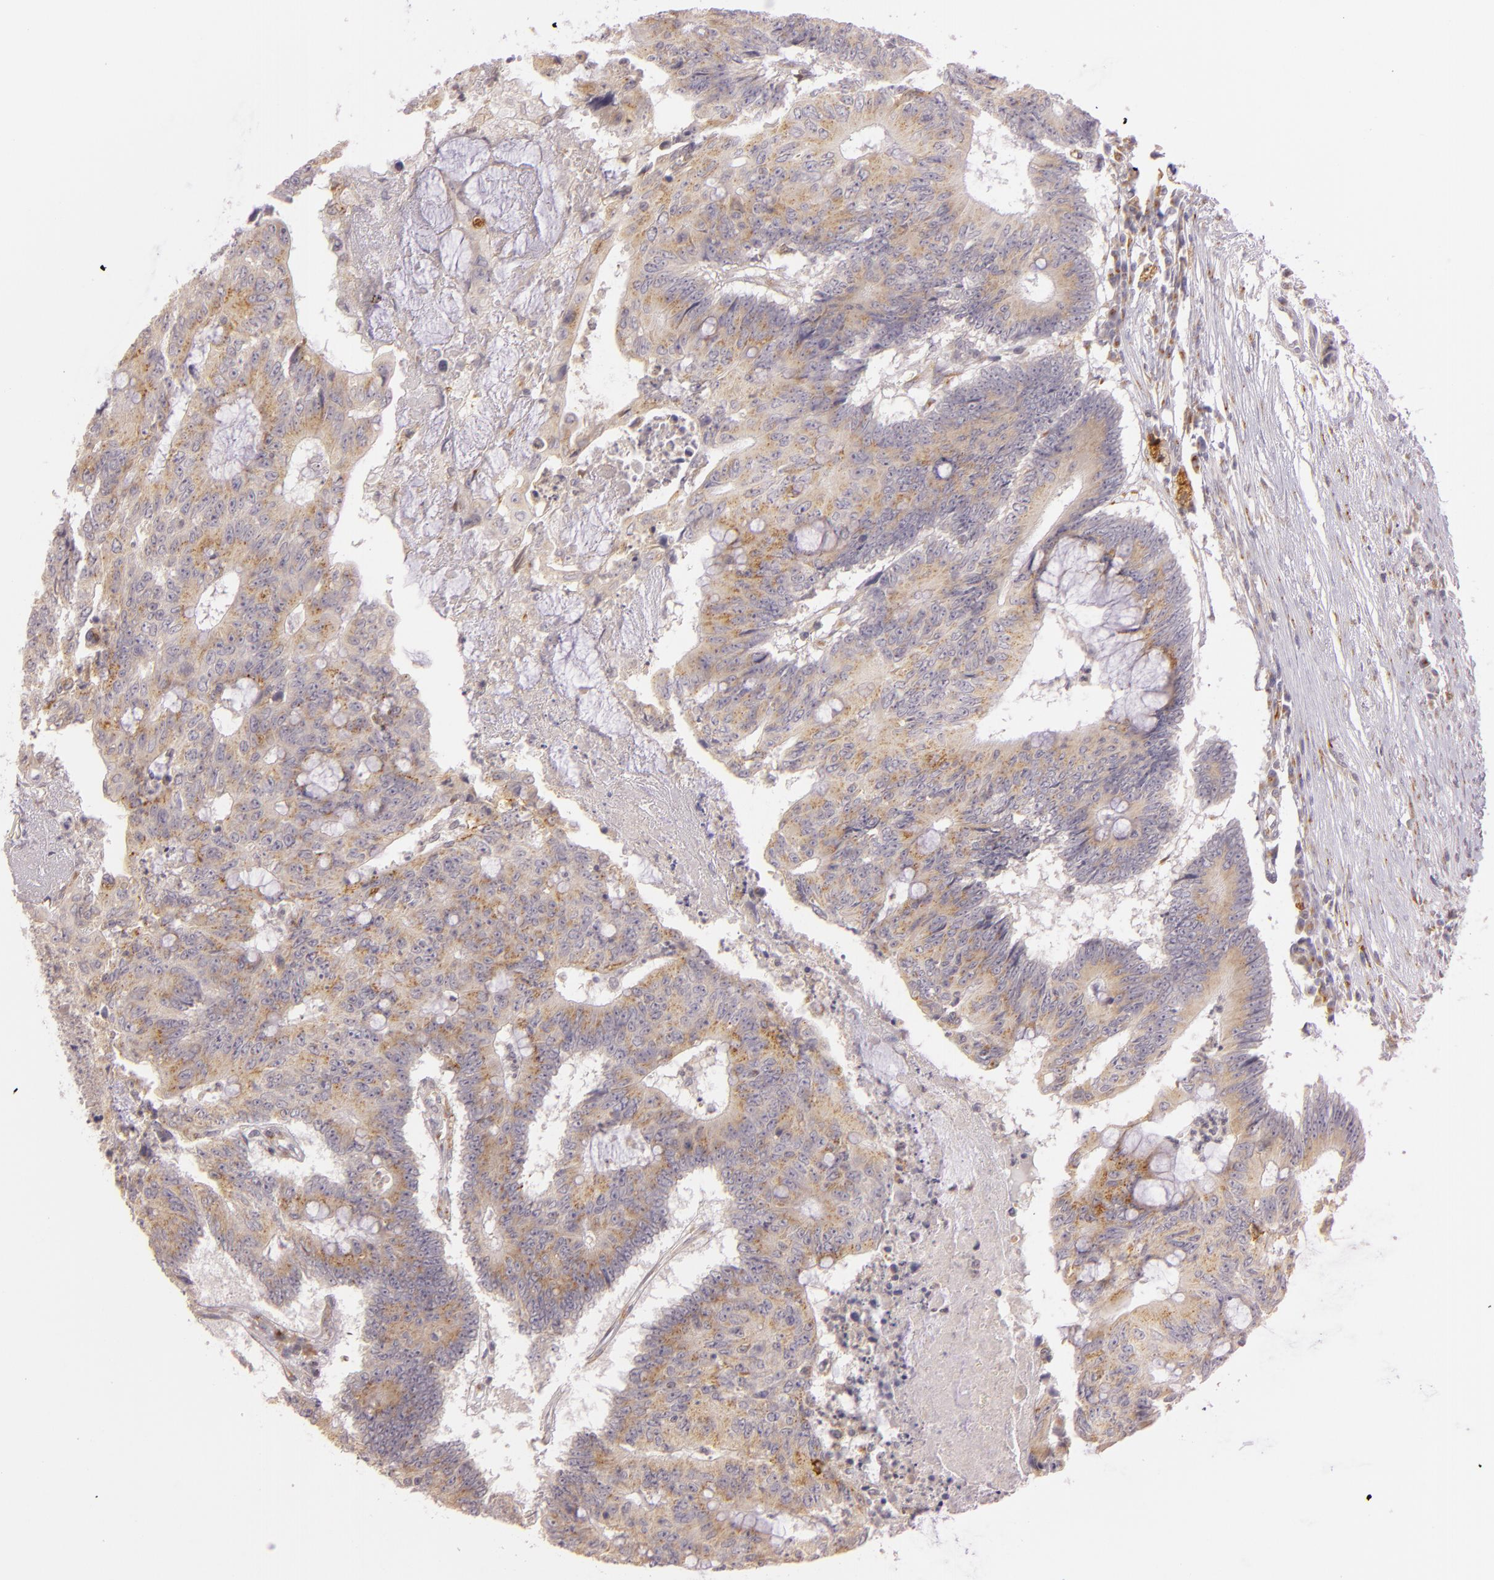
{"staining": {"intensity": "moderate", "quantity": ">75%", "location": "cytoplasmic/membranous"}, "tissue": "colorectal cancer", "cell_type": "Tumor cells", "image_type": "cancer", "snomed": [{"axis": "morphology", "description": "Adenocarcinoma, NOS"}, {"axis": "topography", "description": "Colon"}], "caption": "Colorectal adenocarcinoma stained for a protein reveals moderate cytoplasmic/membranous positivity in tumor cells. The protein of interest is stained brown, and the nuclei are stained in blue (DAB (3,3'-diaminobenzidine) IHC with brightfield microscopy, high magnification).", "gene": "LGMN", "patient": {"sex": "male", "age": 65}}